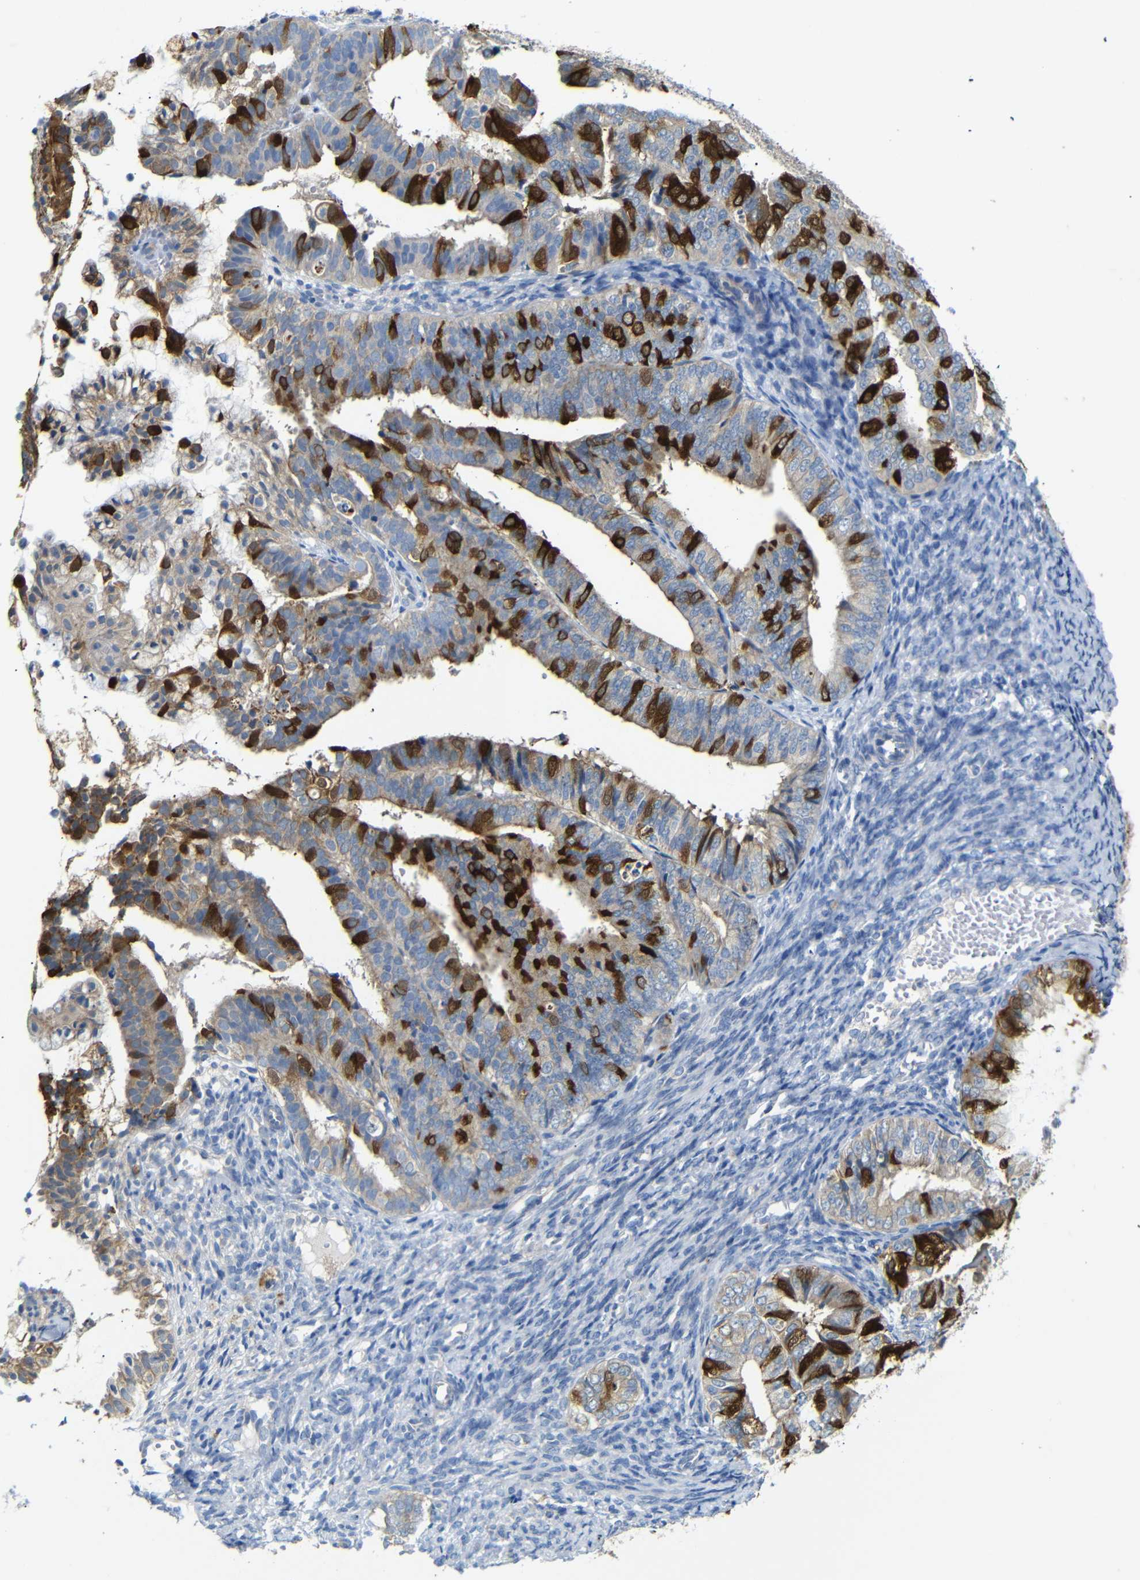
{"staining": {"intensity": "strong", "quantity": "25%-75%", "location": "cytoplasmic/membranous"}, "tissue": "endometrial cancer", "cell_type": "Tumor cells", "image_type": "cancer", "snomed": [{"axis": "morphology", "description": "Adenocarcinoma, NOS"}, {"axis": "topography", "description": "Endometrium"}], "caption": "This is an image of immunohistochemistry (IHC) staining of endometrial cancer, which shows strong expression in the cytoplasmic/membranous of tumor cells.", "gene": "ALOX15", "patient": {"sex": "female", "age": 63}}